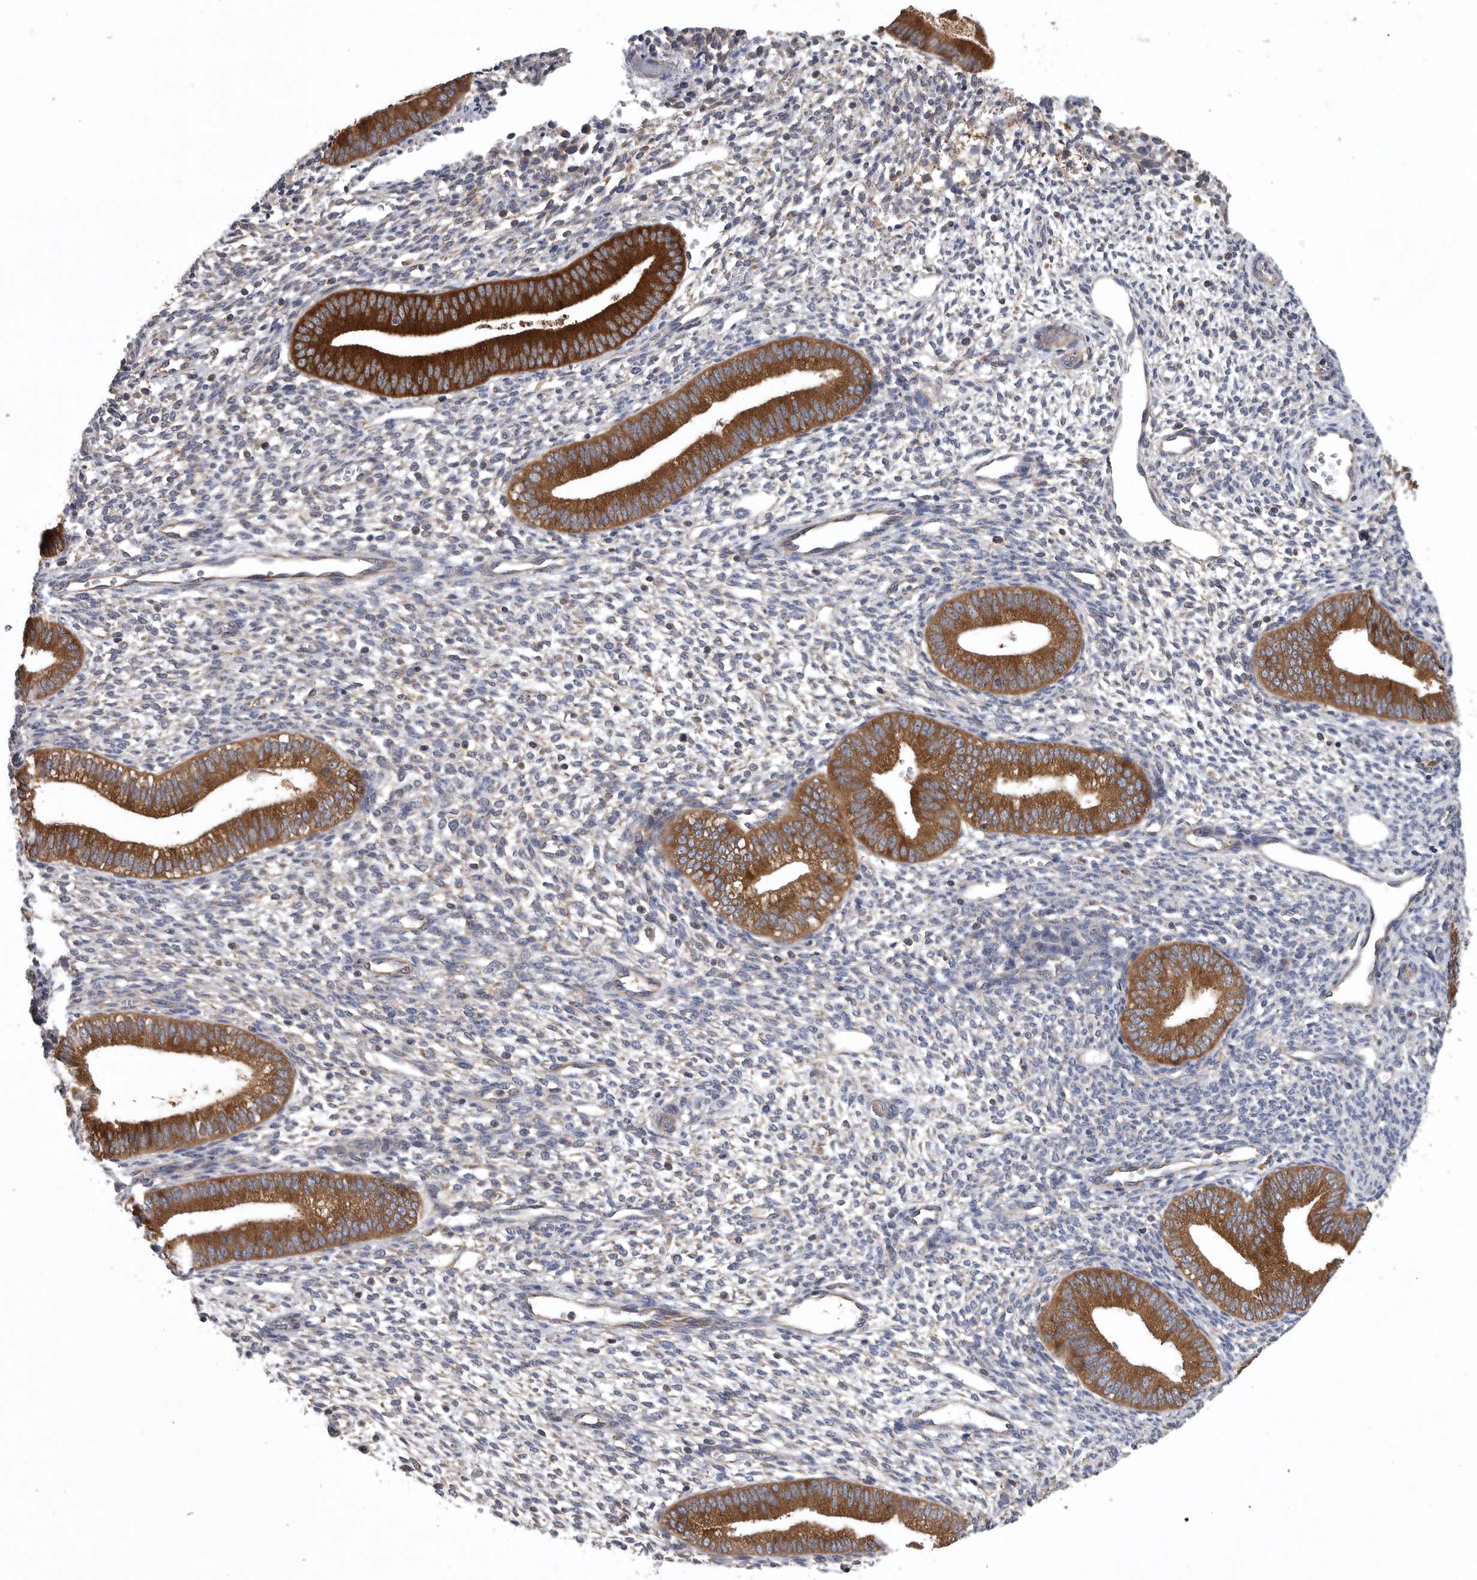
{"staining": {"intensity": "negative", "quantity": "none", "location": "none"}, "tissue": "endometrium", "cell_type": "Cells in endometrial stroma", "image_type": "normal", "snomed": [{"axis": "morphology", "description": "Normal tissue, NOS"}, {"axis": "topography", "description": "Endometrium"}], "caption": "Image shows no significant protein positivity in cells in endometrial stroma of unremarkable endometrium. The staining is performed using DAB (3,3'-diaminobenzidine) brown chromogen with nuclei counter-stained in using hematoxylin.", "gene": "OXR1", "patient": {"sex": "female", "age": 46}}